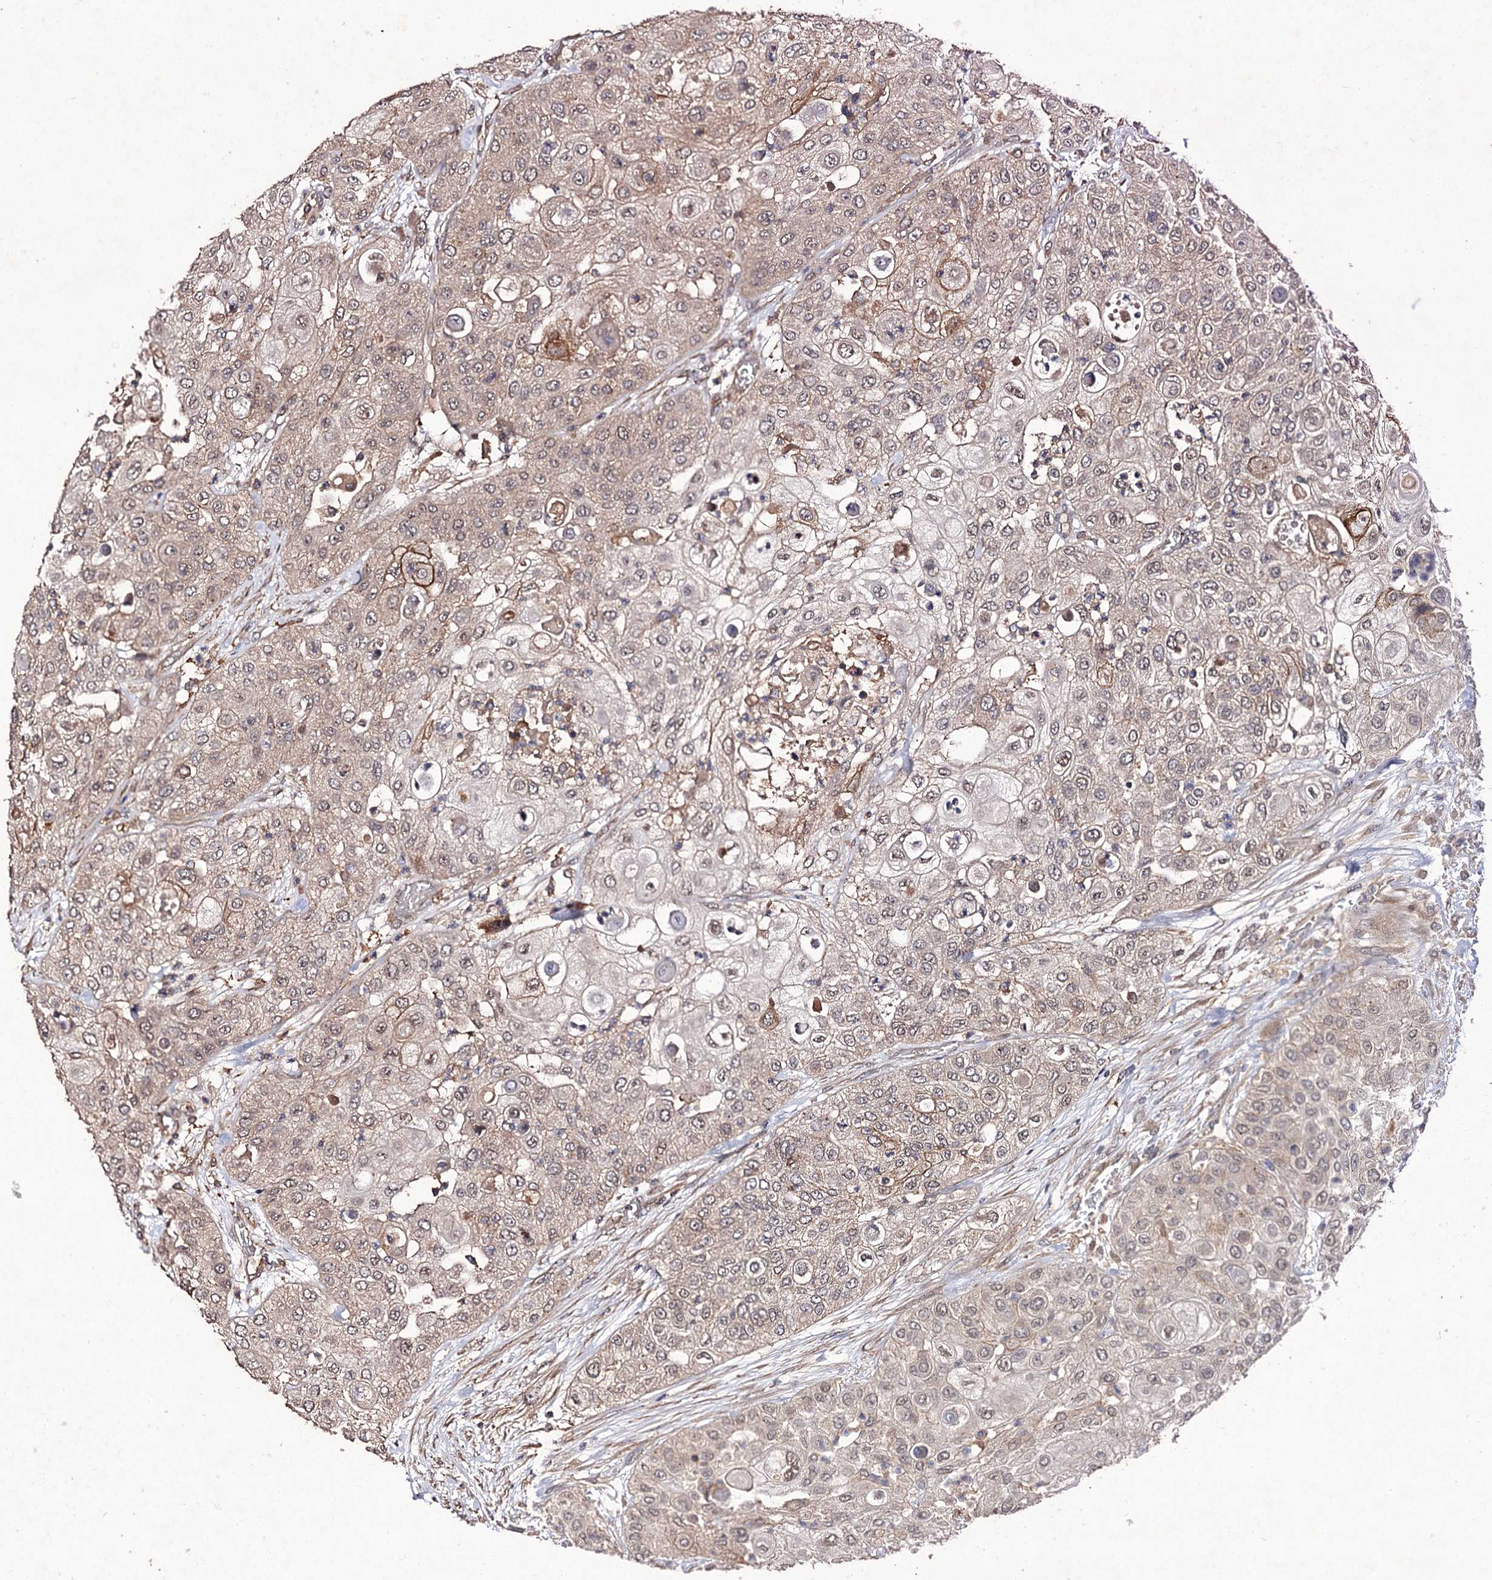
{"staining": {"intensity": "weak", "quantity": ">75%", "location": "cytoplasmic/membranous"}, "tissue": "urothelial cancer", "cell_type": "Tumor cells", "image_type": "cancer", "snomed": [{"axis": "morphology", "description": "Urothelial carcinoma, High grade"}, {"axis": "topography", "description": "Urinary bladder"}], "caption": "Immunohistochemical staining of human high-grade urothelial carcinoma reveals weak cytoplasmic/membranous protein positivity in about >75% of tumor cells. (DAB = brown stain, brightfield microscopy at high magnification).", "gene": "FBXW8", "patient": {"sex": "female", "age": 79}}